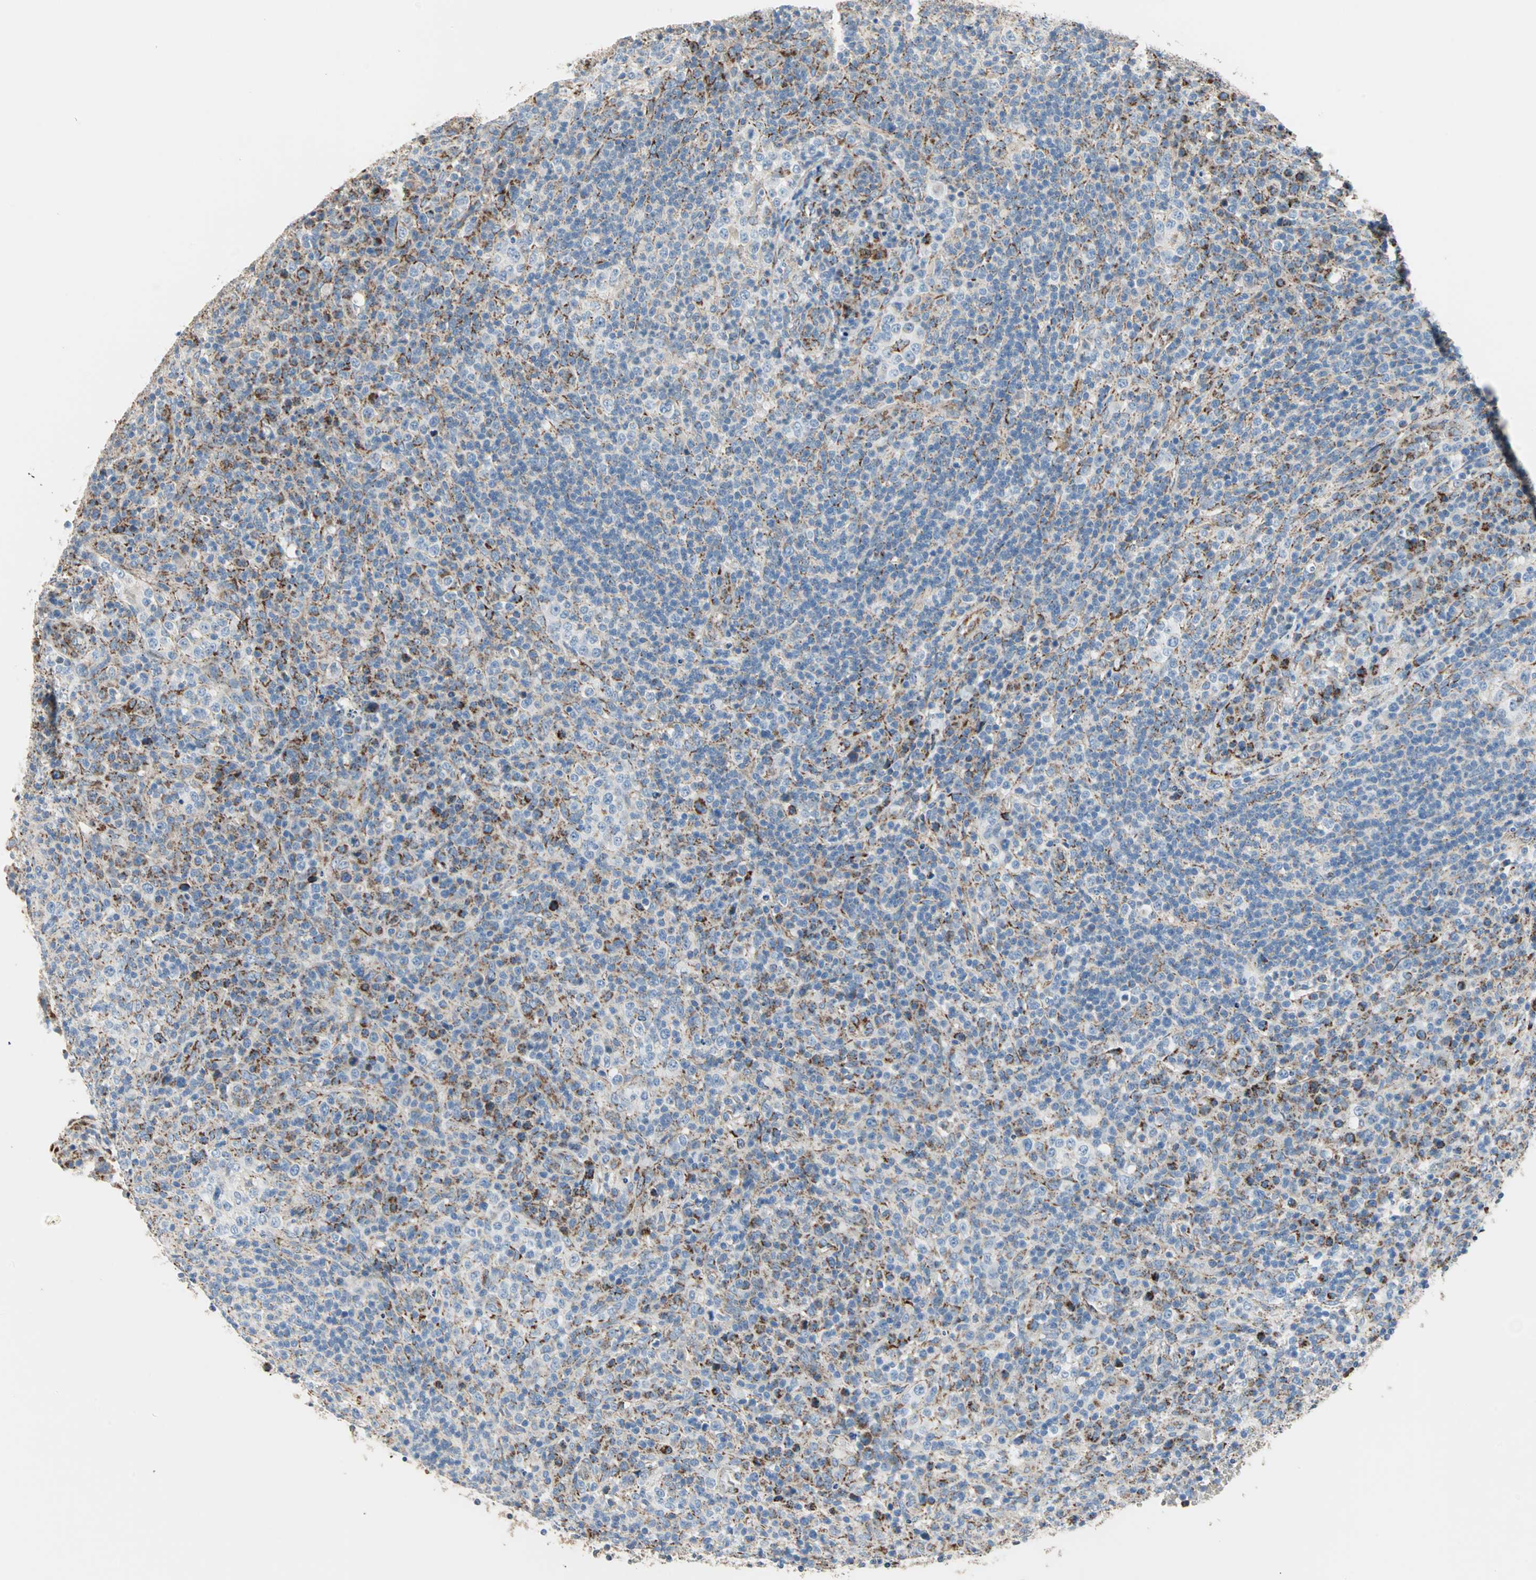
{"staining": {"intensity": "strong", "quantity": "<25%", "location": "cytoplasmic/membranous"}, "tissue": "lymphoma", "cell_type": "Tumor cells", "image_type": "cancer", "snomed": [{"axis": "morphology", "description": "Malignant lymphoma, non-Hodgkin's type, High grade"}, {"axis": "topography", "description": "Lymph node"}], "caption": "A high-resolution image shows immunohistochemistry staining of lymphoma, which exhibits strong cytoplasmic/membranous positivity in approximately <25% of tumor cells.", "gene": "TST", "patient": {"sex": "female", "age": 76}}